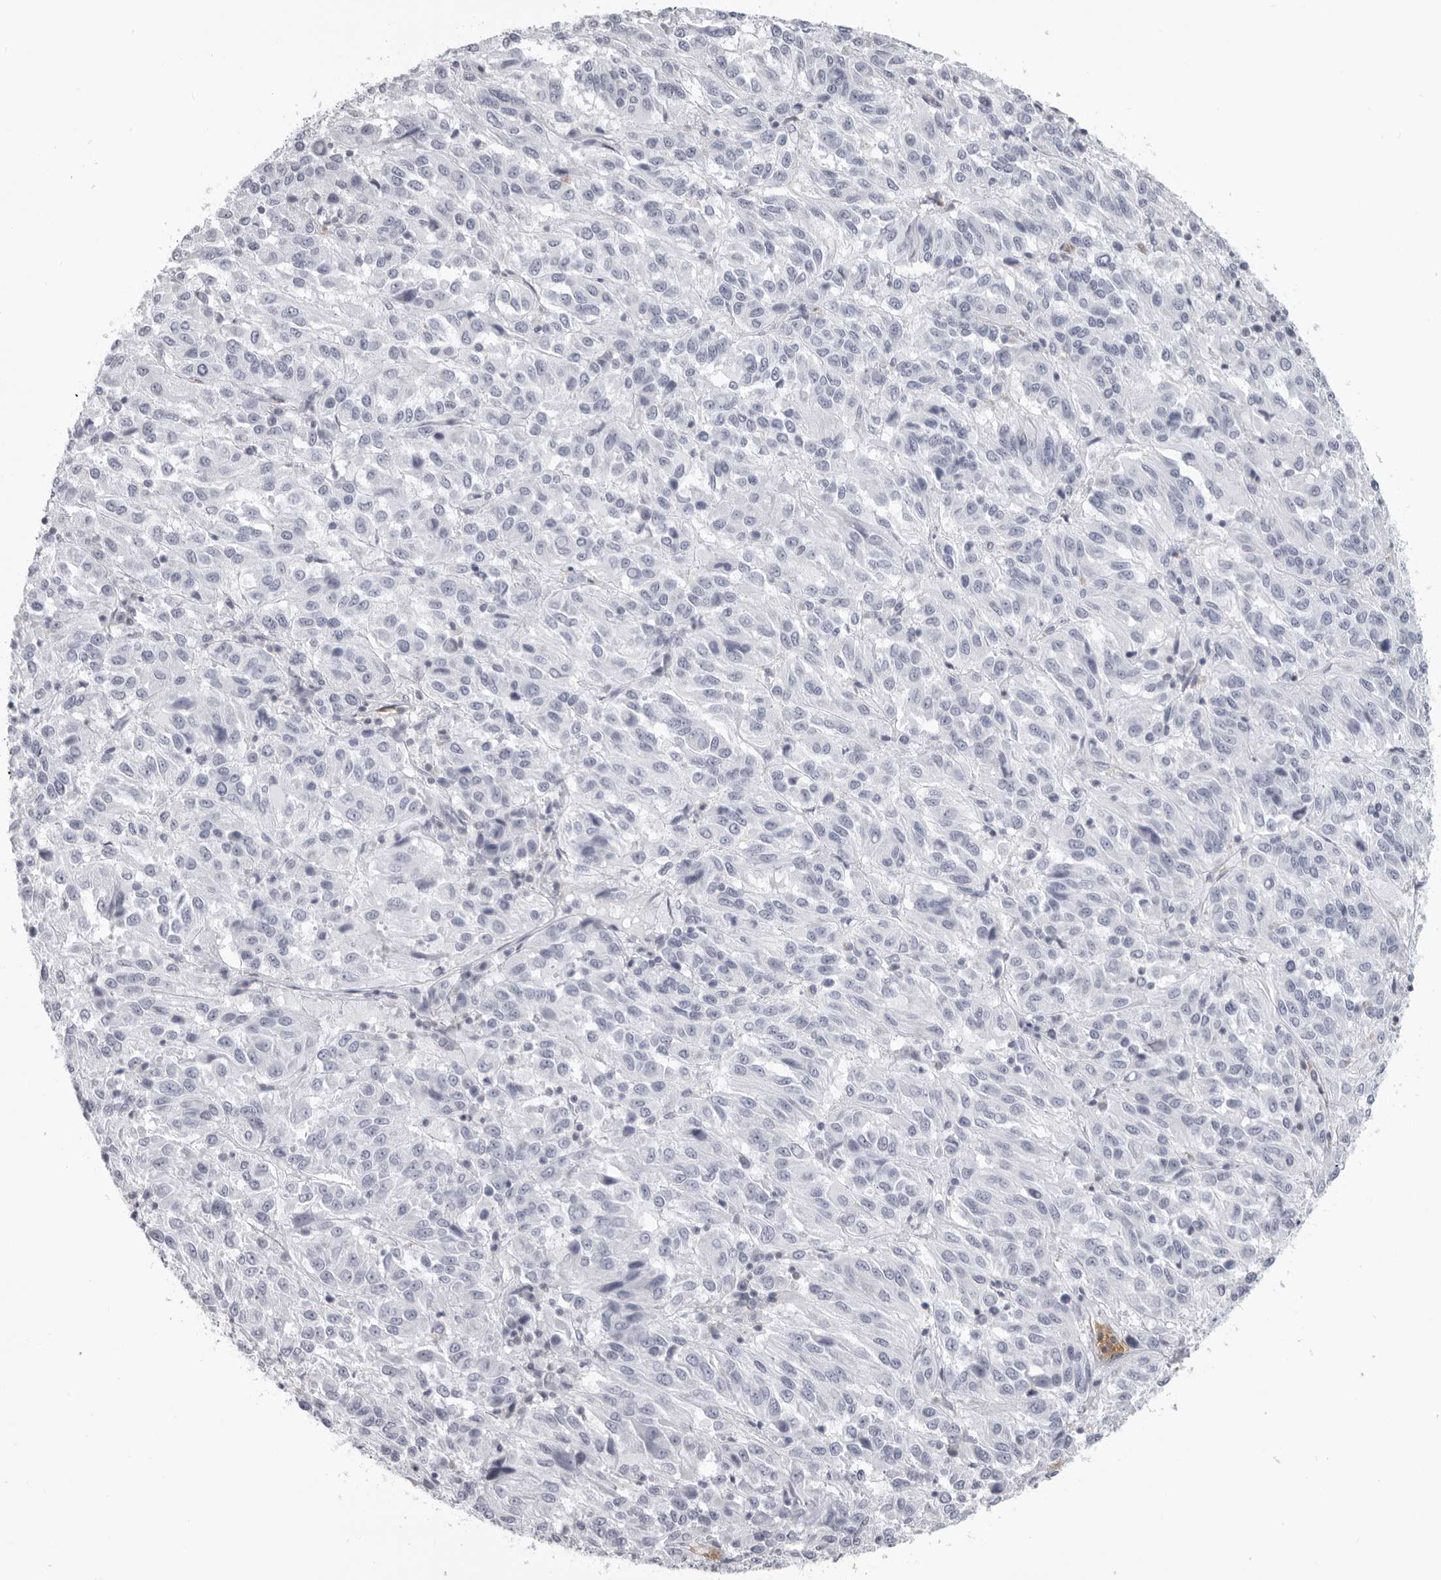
{"staining": {"intensity": "negative", "quantity": "none", "location": "none"}, "tissue": "melanoma", "cell_type": "Tumor cells", "image_type": "cancer", "snomed": [{"axis": "morphology", "description": "Malignant melanoma, Metastatic site"}, {"axis": "topography", "description": "Lung"}], "caption": "An image of human malignant melanoma (metastatic site) is negative for staining in tumor cells.", "gene": "EPB41", "patient": {"sex": "male", "age": 64}}